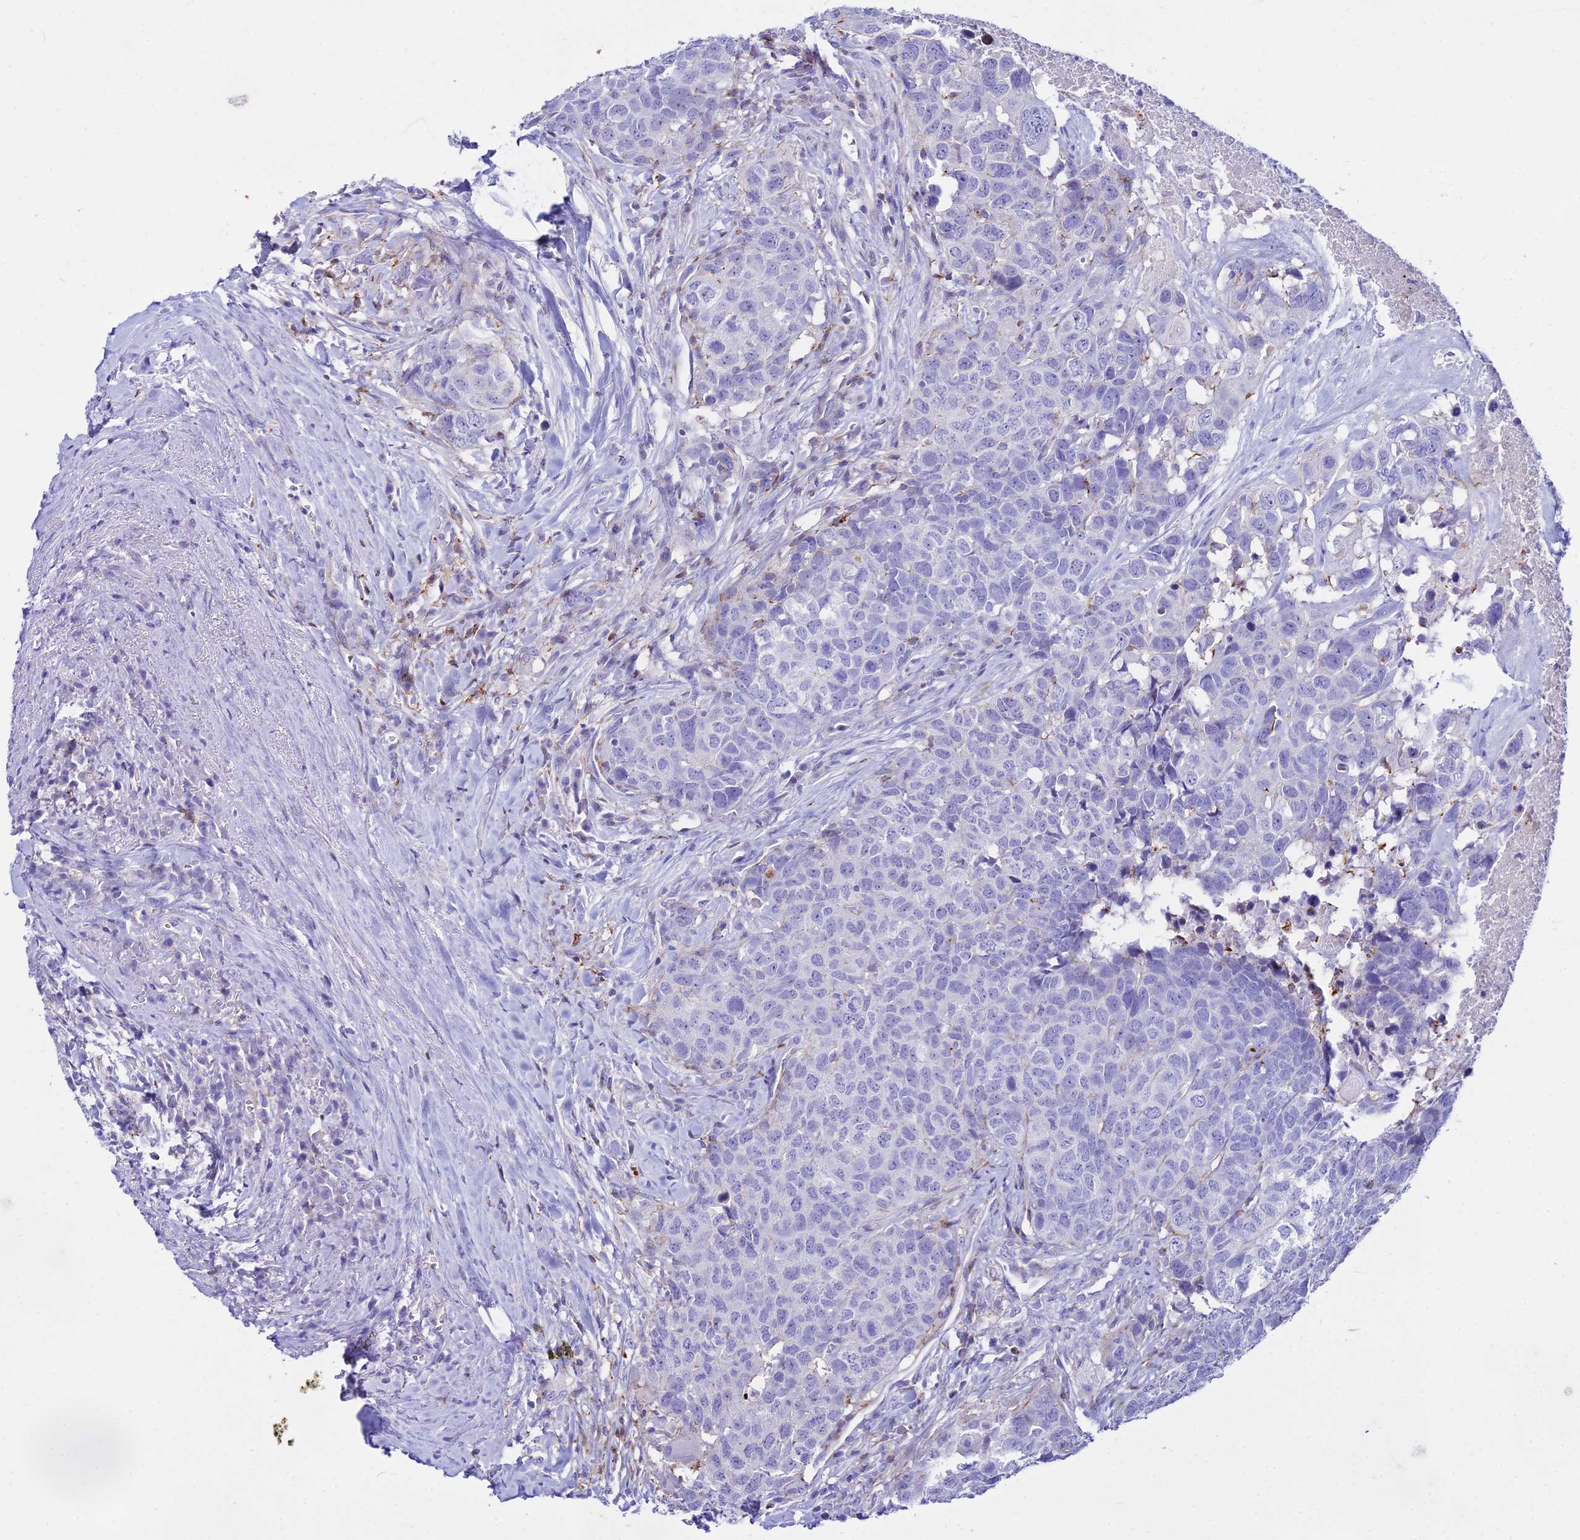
{"staining": {"intensity": "negative", "quantity": "none", "location": "none"}, "tissue": "head and neck cancer", "cell_type": "Tumor cells", "image_type": "cancer", "snomed": [{"axis": "morphology", "description": "Squamous cell carcinoma, NOS"}, {"axis": "topography", "description": "Head-Neck"}], "caption": "This is an immunohistochemistry histopathology image of head and neck cancer. There is no expression in tumor cells.", "gene": "DLX1", "patient": {"sex": "male", "age": 66}}